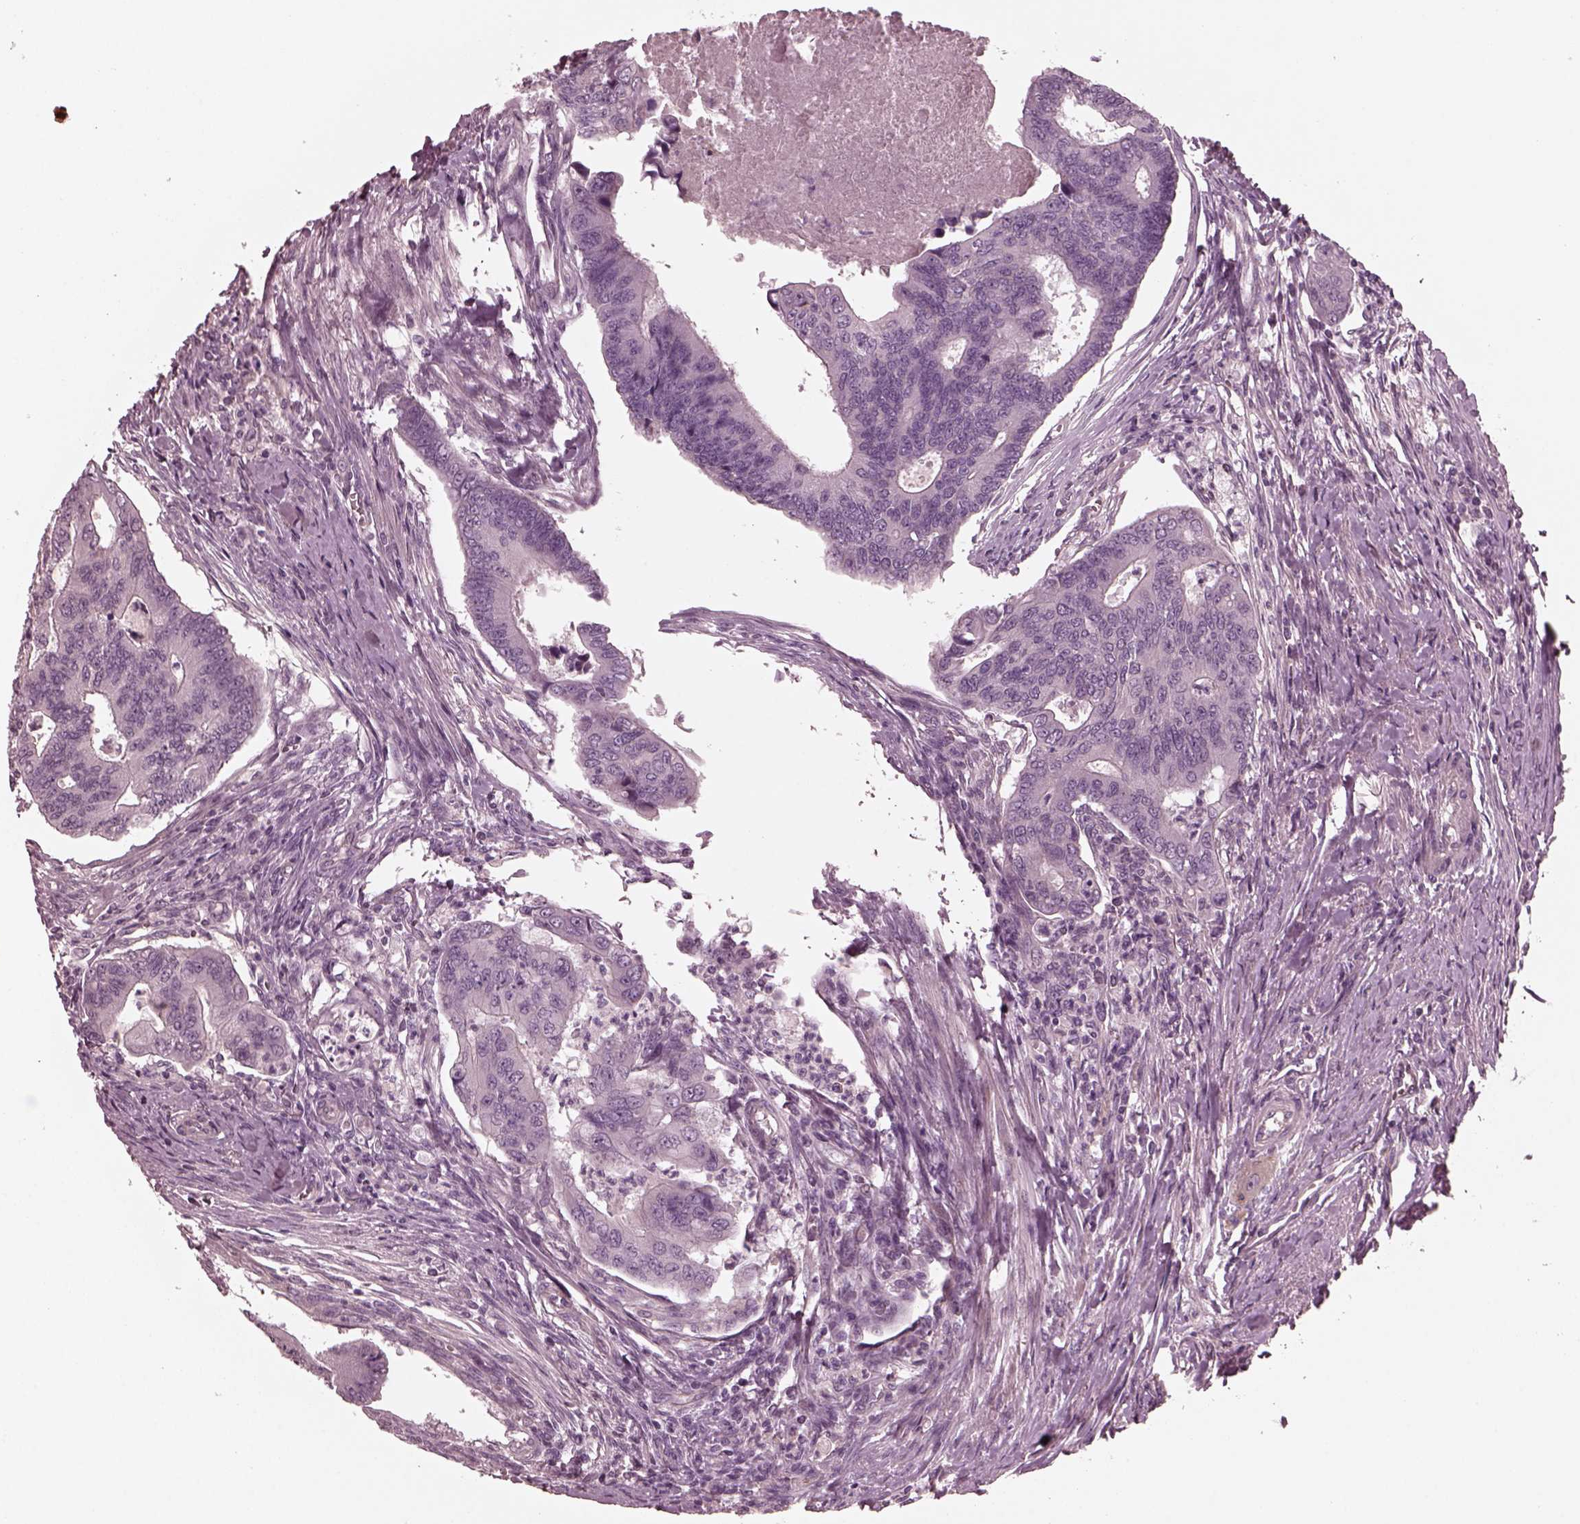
{"staining": {"intensity": "negative", "quantity": "none", "location": "none"}, "tissue": "colorectal cancer", "cell_type": "Tumor cells", "image_type": "cancer", "snomed": [{"axis": "morphology", "description": "Adenocarcinoma, NOS"}, {"axis": "topography", "description": "Colon"}], "caption": "Immunohistochemistry (IHC) photomicrograph of neoplastic tissue: adenocarcinoma (colorectal) stained with DAB (3,3'-diaminobenzidine) shows no significant protein staining in tumor cells. (Brightfield microscopy of DAB (3,3'-diaminobenzidine) immunohistochemistry (IHC) at high magnification).", "gene": "KIF6", "patient": {"sex": "female", "age": 67}}